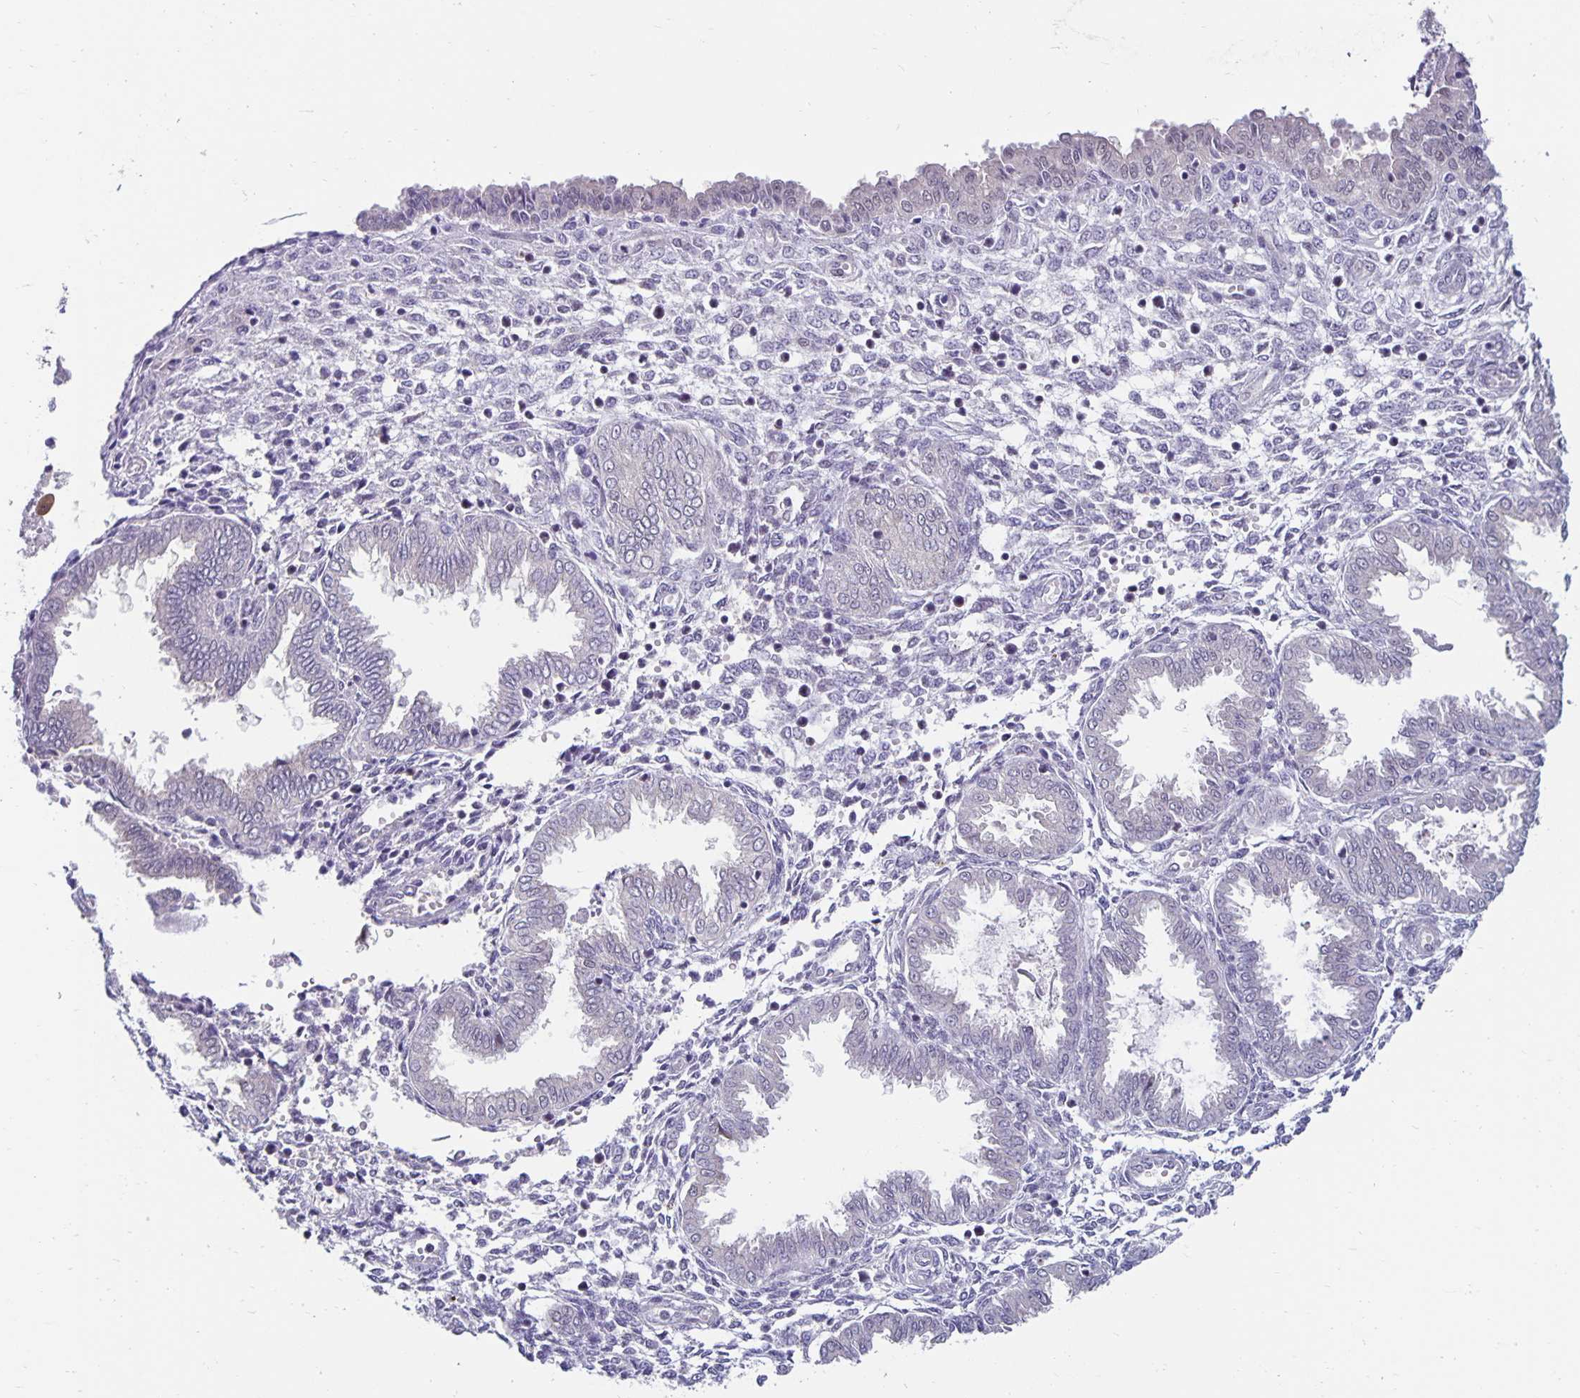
{"staining": {"intensity": "weak", "quantity": "<25%", "location": "nuclear"}, "tissue": "endometrium", "cell_type": "Cells in endometrial stroma", "image_type": "normal", "snomed": [{"axis": "morphology", "description": "Normal tissue, NOS"}, {"axis": "topography", "description": "Endometrium"}], "caption": "There is no significant positivity in cells in endometrial stroma of endometrium. (DAB immunohistochemistry with hematoxylin counter stain).", "gene": "EXOC6B", "patient": {"sex": "female", "age": 33}}